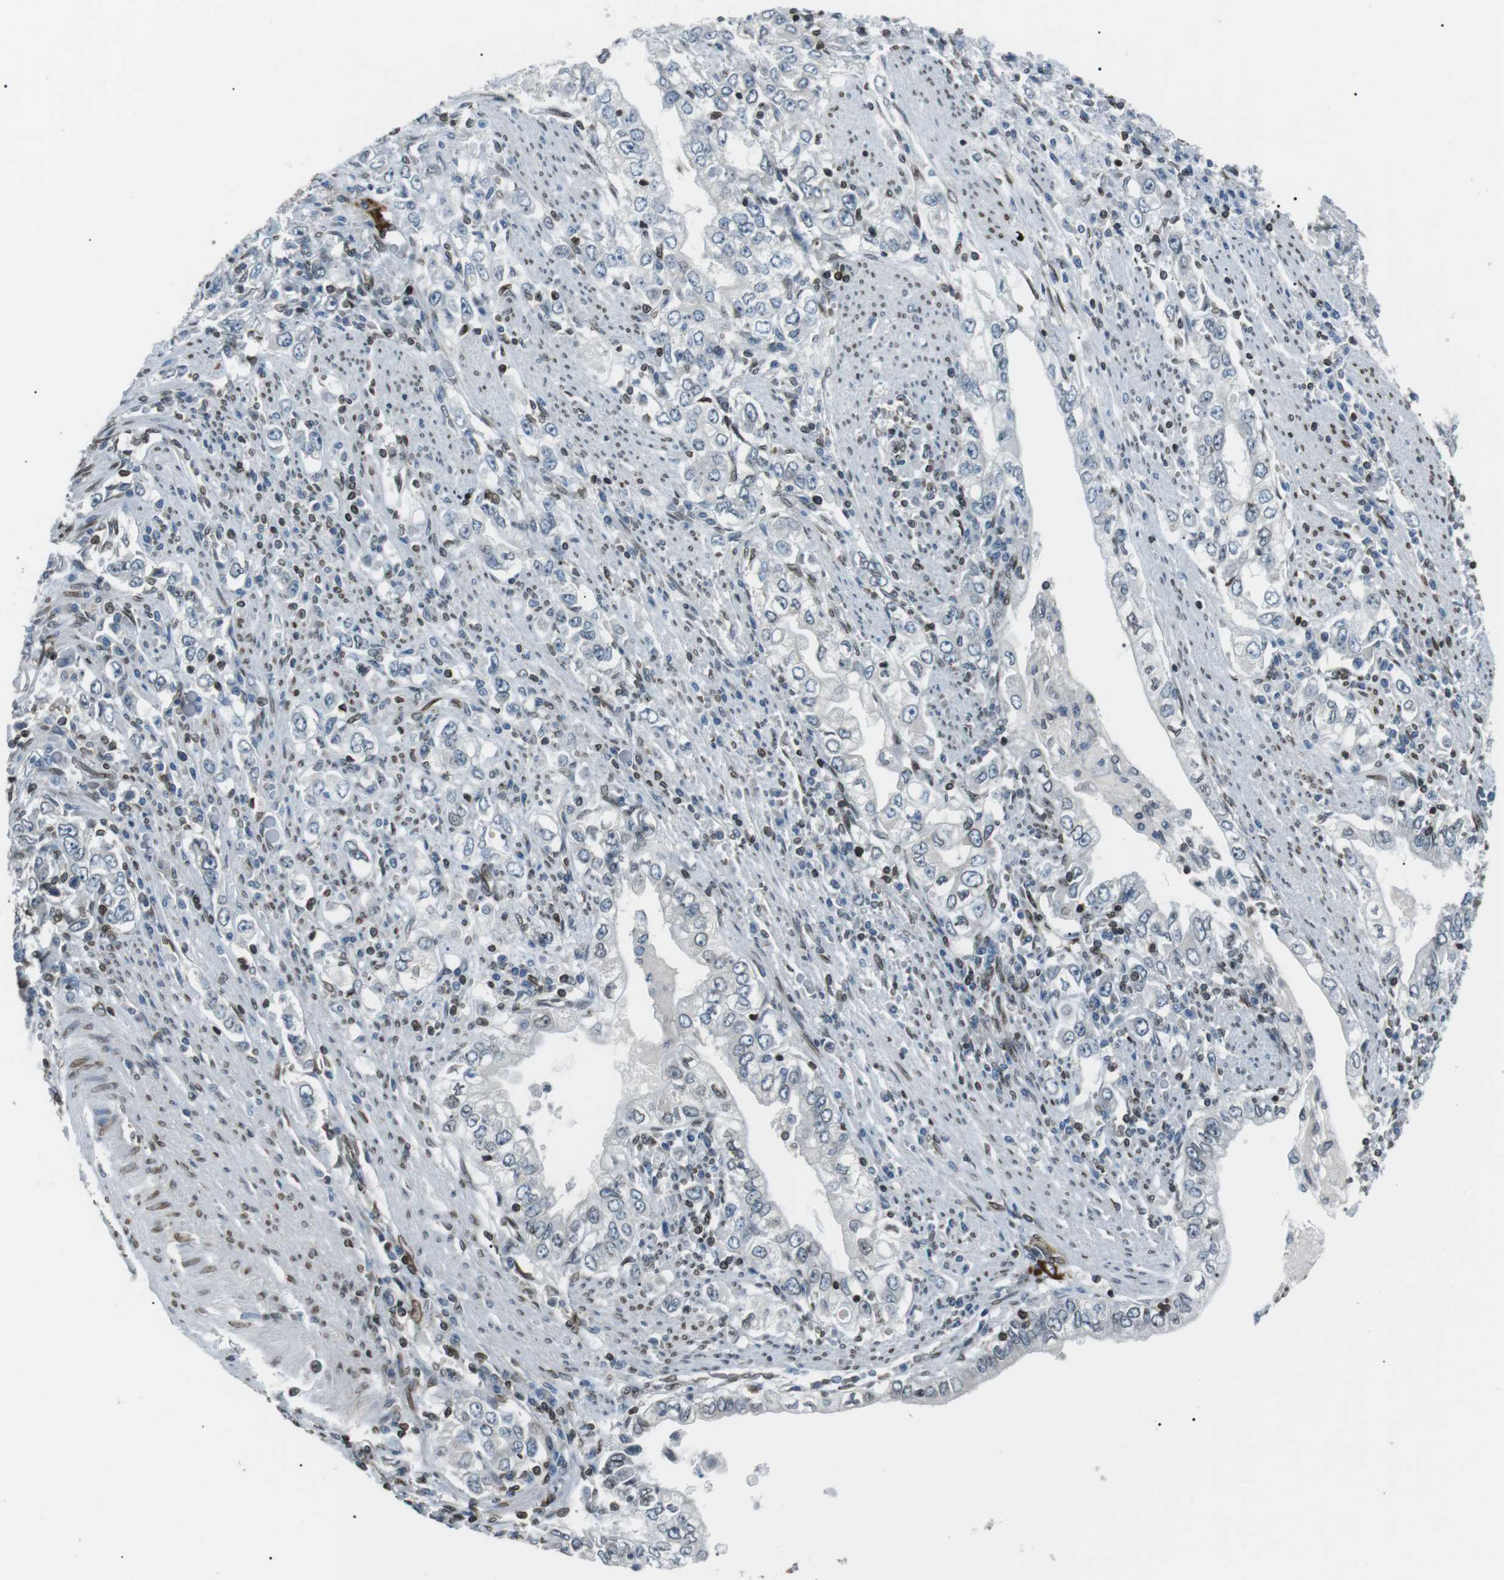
{"staining": {"intensity": "negative", "quantity": "none", "location": "none"}, "tissue": "stomach cancer", "cell_type": "Tumor cells", "image_type": "cancer", "snomed": [{"axis": "morphology", "description": "Adenocarcinoma, NOS"}, {"axis": "topography", "description": "Stomach, lower"}], "caption": "A high-resolution micrograph shows immunohistochemistry staining of adenocarcinoma (stomach), which exhibits no significant staining in tumor cells.", "gene": "TMX4", "patient": {"sex": "female", "age": 72}}